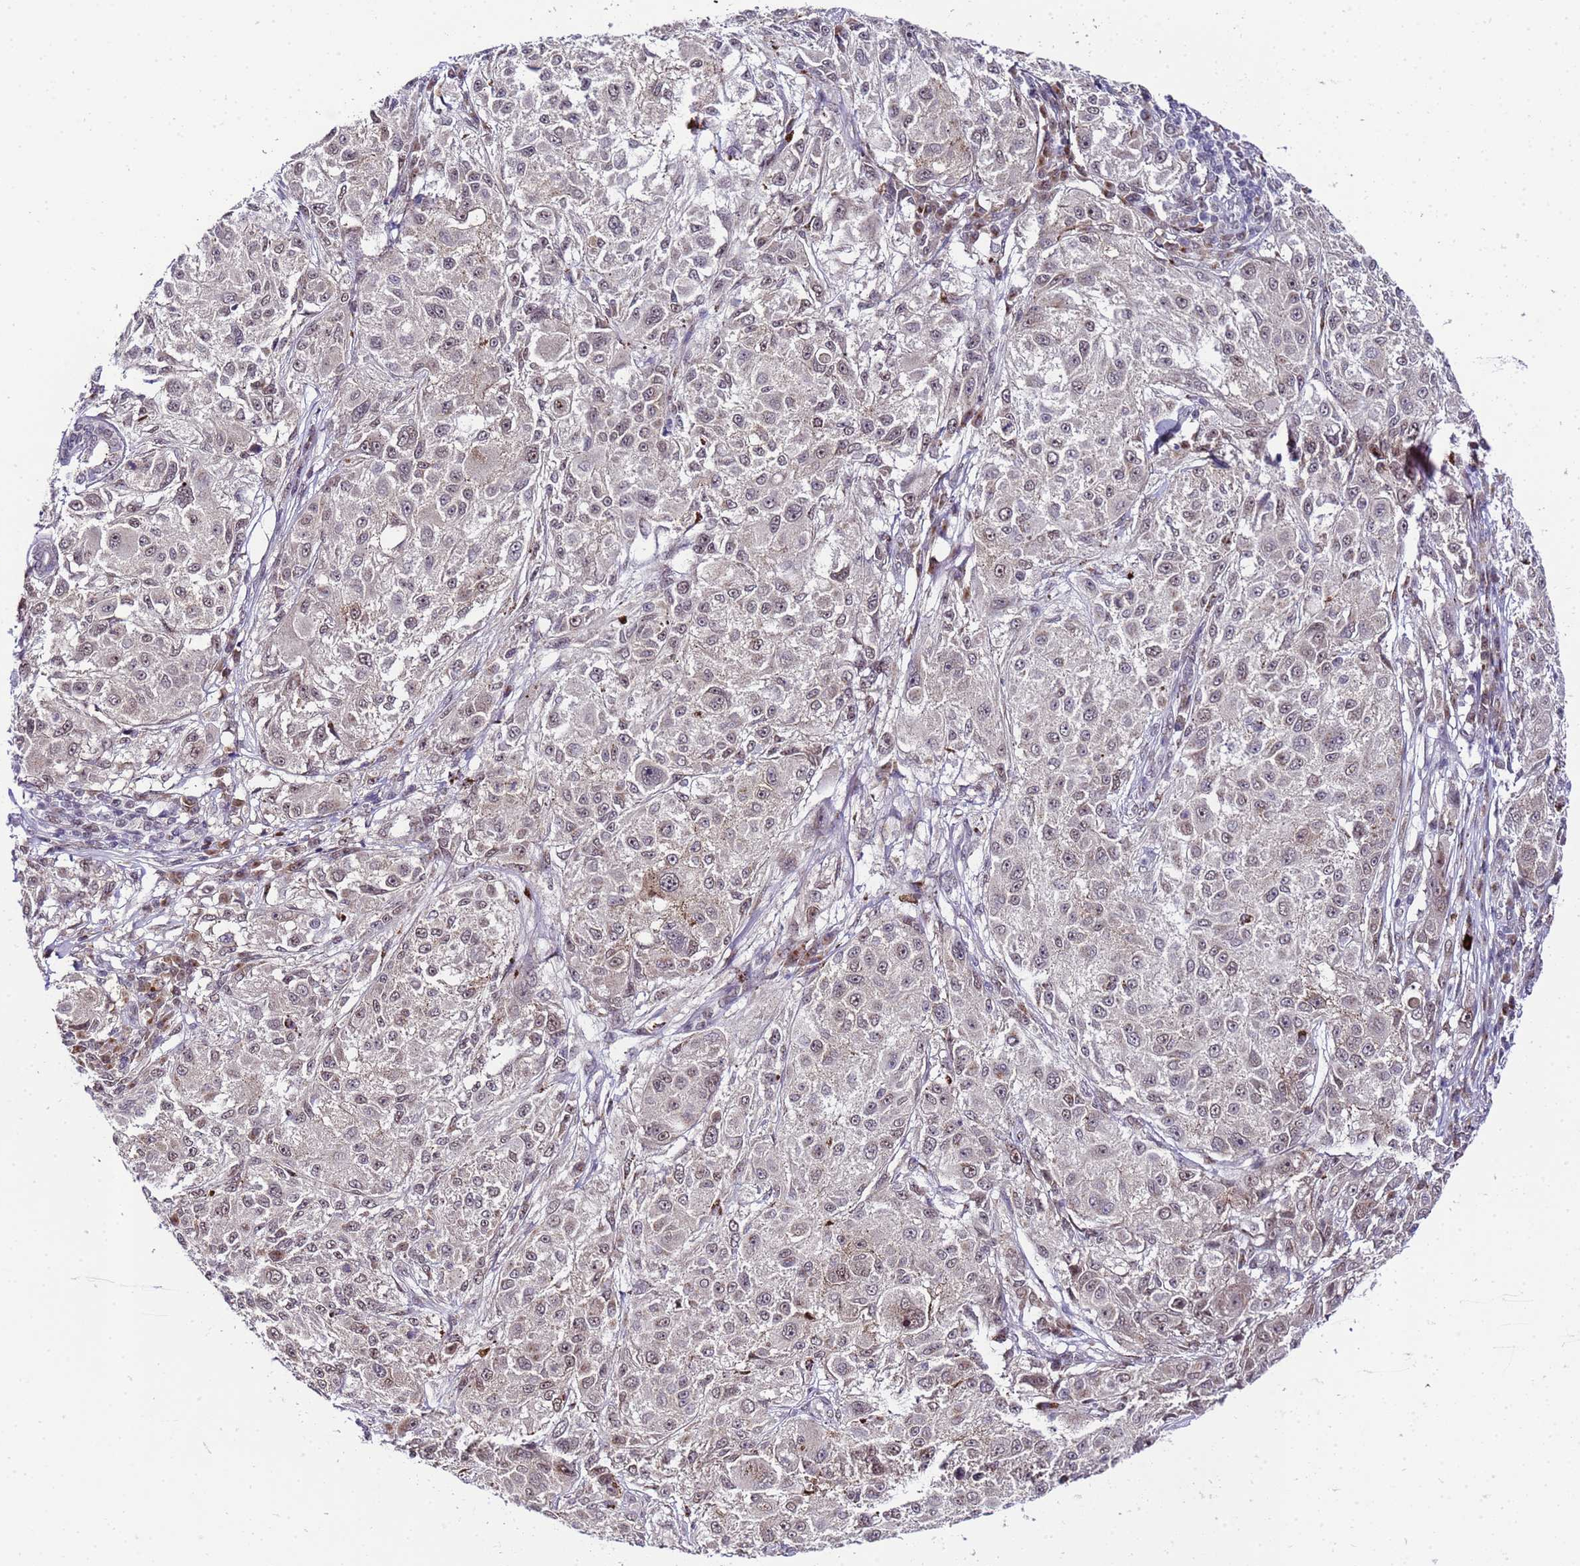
{"staining": {"intensity": "weak", "quantity": "25%-75%", "location": "nuclear"}, "tissue": "melanoma", "cell_type": "Tumor cells", "image_type": "cancer", "snomed": [{"axis": "morphology", "description": "Necrosis, NOS"}, {"axis": "morphology", "description": "Malignant melanoma, NOS"}, {"axis": "topography", "description": "Skin"}], "caption": "This image exhibits IHC staining of malignant melanoma, with low weak nuclear expression in approximately 25%-75% of tumor cells.", "gene": "C19orf47", "patient": {"sex": "female", "age": 87}}